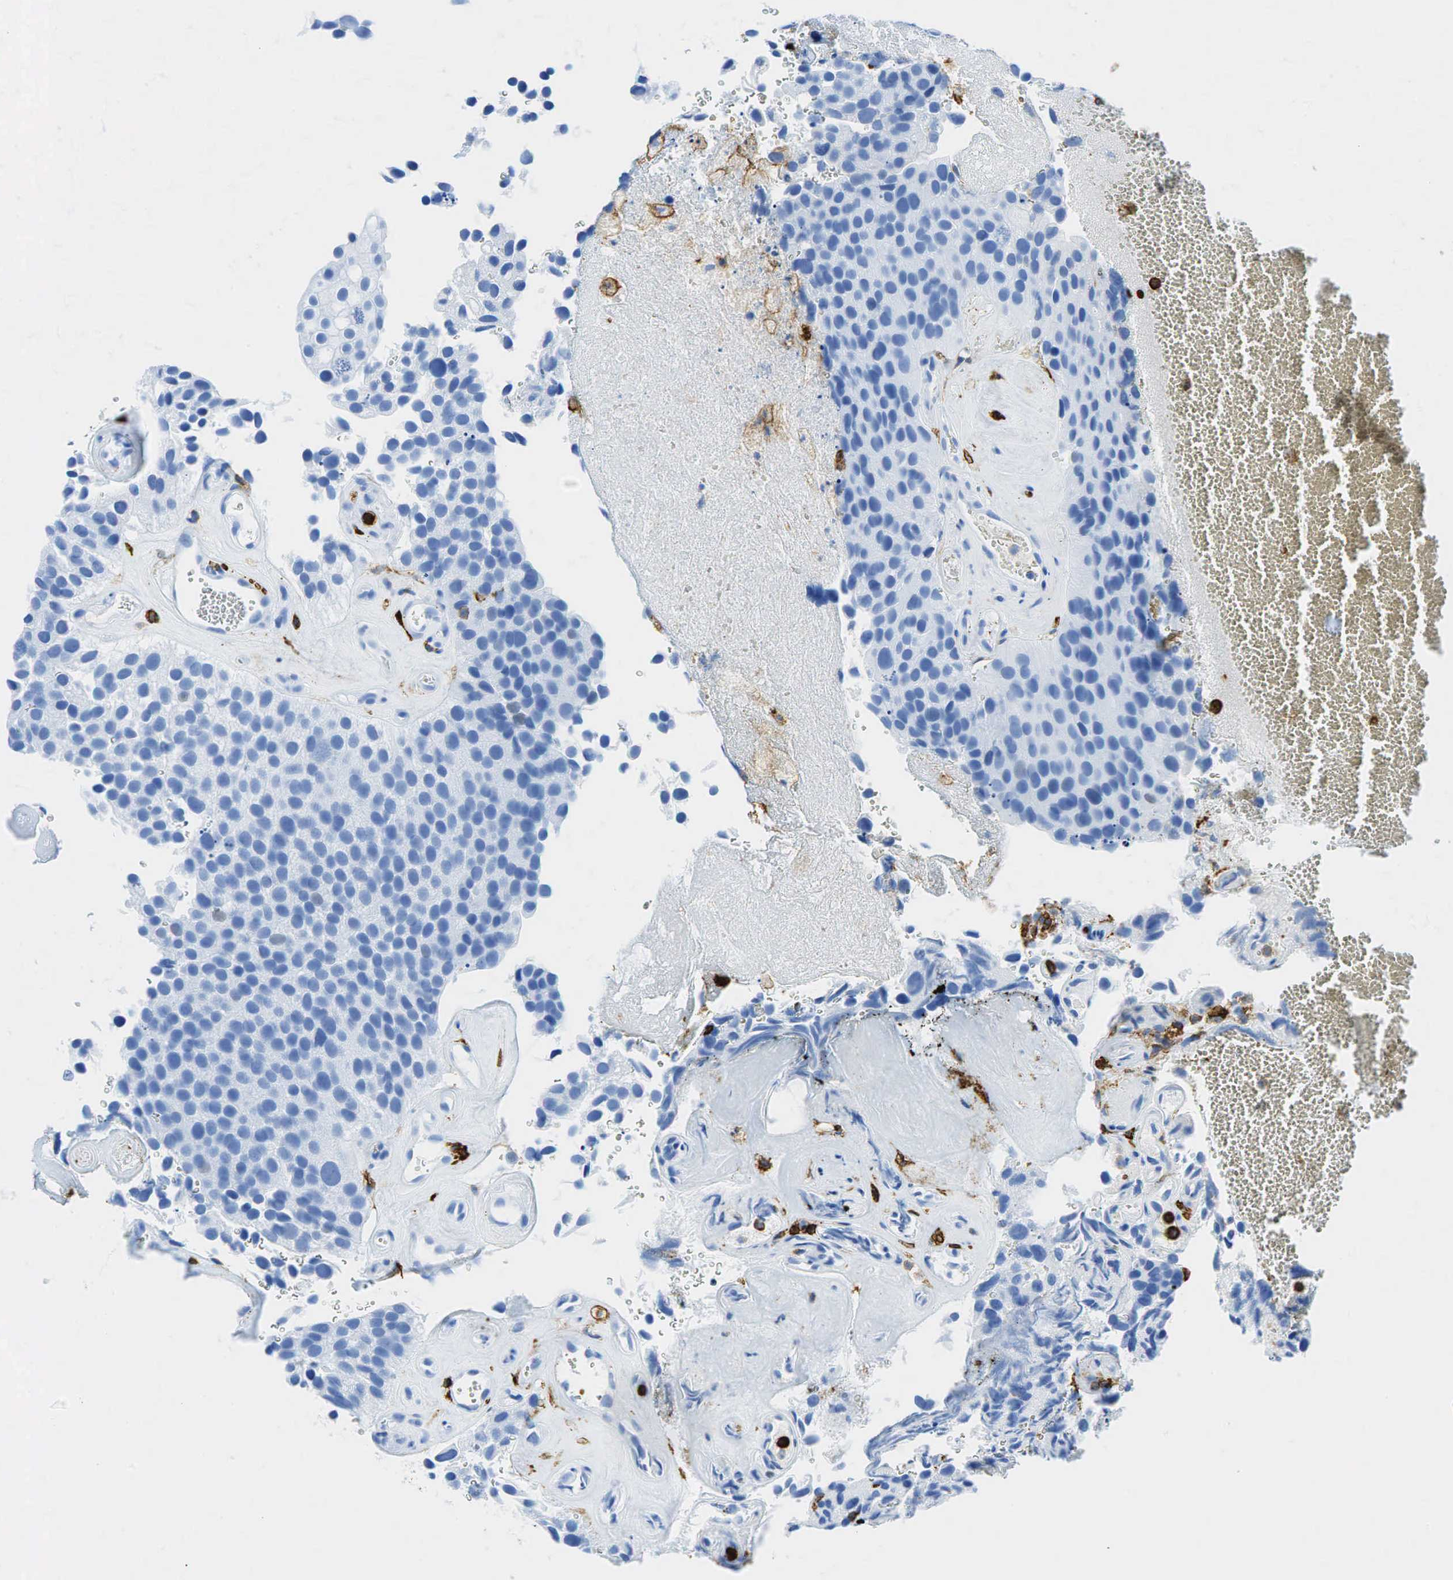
{"staining": {"intensity": "weak", "quantity": "<25%", "location": "nuclear"}, "tissue": "urothelial cancer", "cell_type": "Tumor cells", "image_type": "cancer", "snomed": [{"axis": "morphology", "description": "Urothelial carcinoma, High grade"}, {"axis": "topography", "description": "Urinary bladder"}], "caption": "Micrograph shows no protein staining in tumor cells of high-grade urothelial carcinoma tissue.", "gene": "PTPRC", "patient": {"sex": "male", "age": 72}}